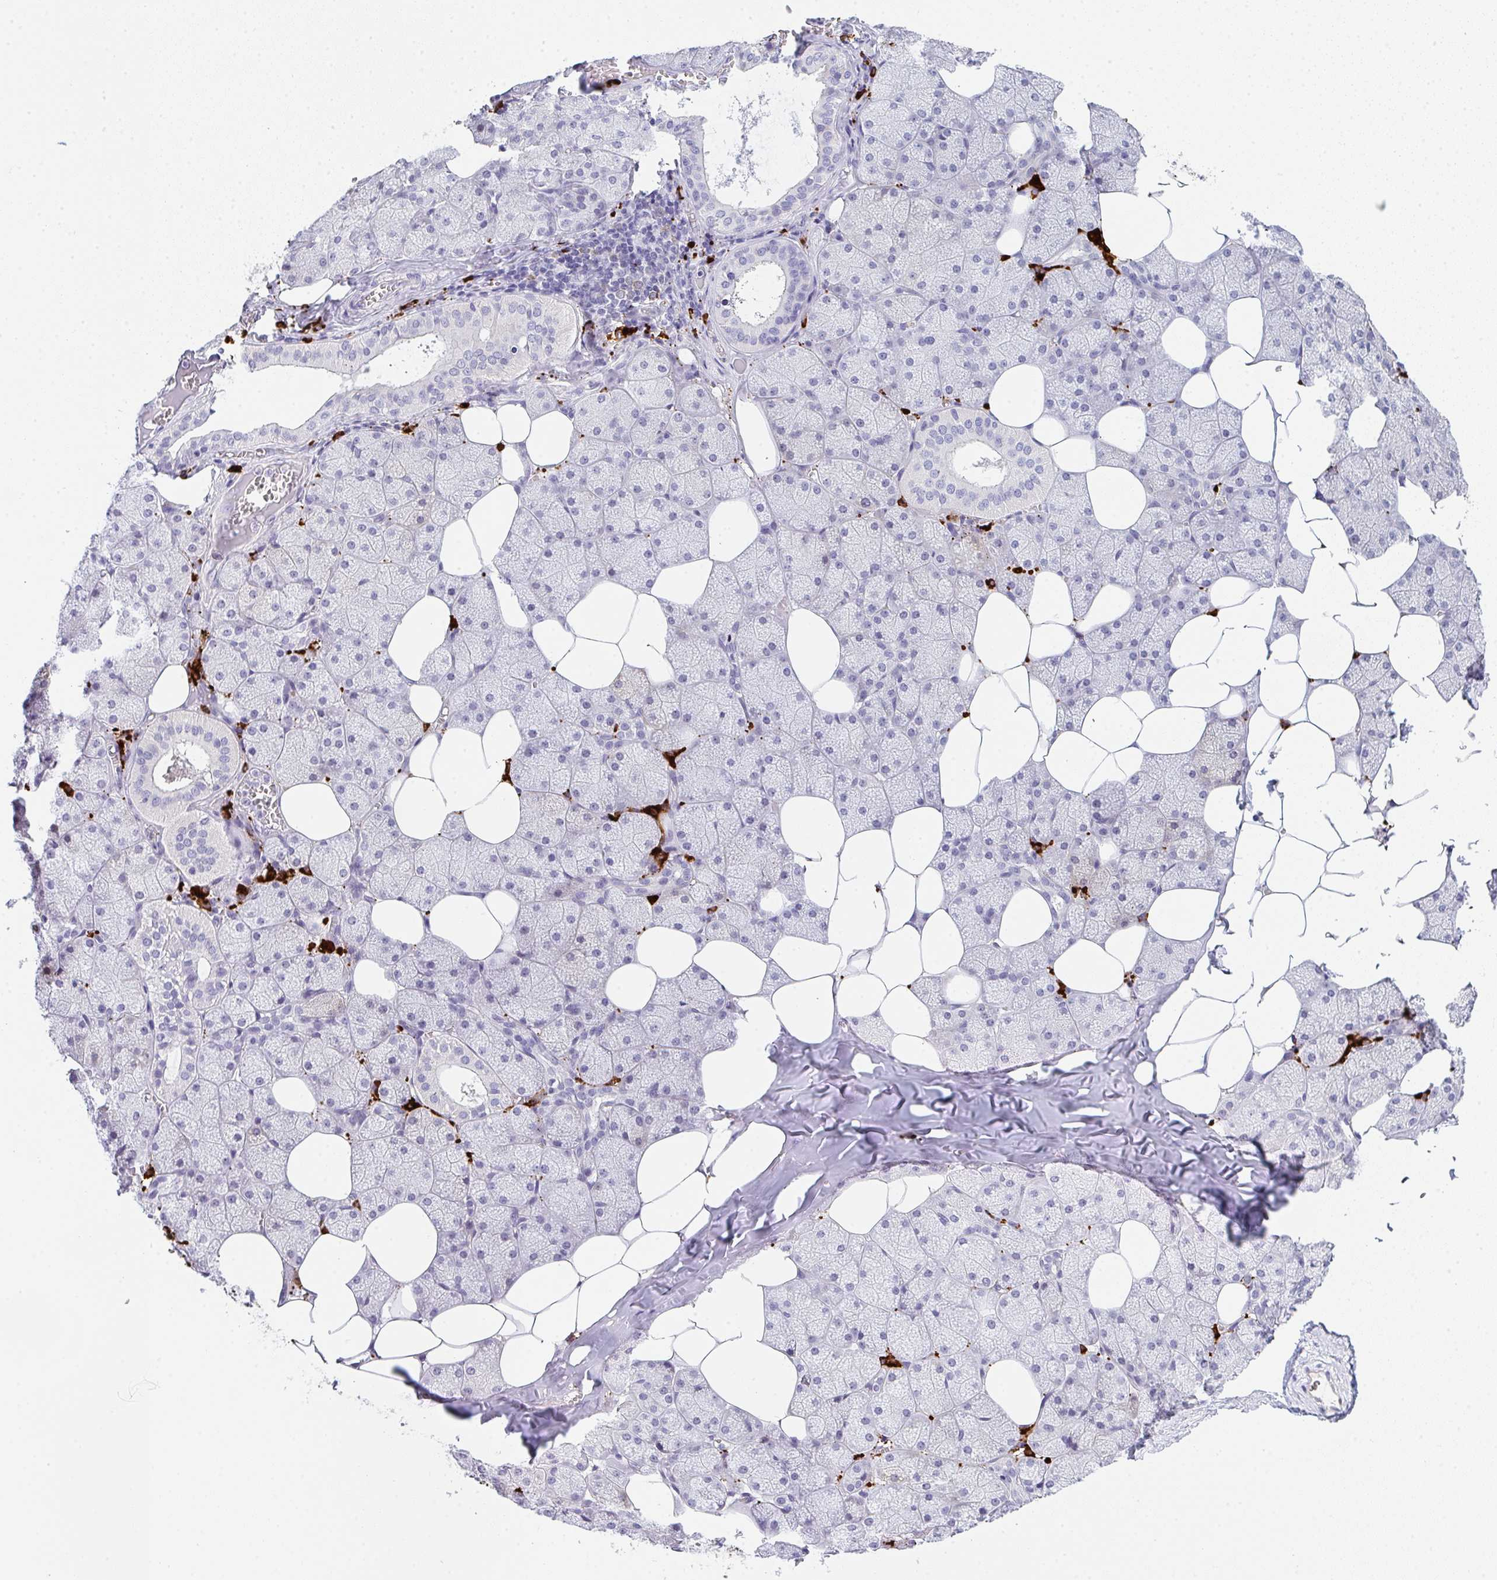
{"staining": {"intensity": "moderate", "quantity": "<25%", "location": "cytoplasmic/membranous"}, "tissue": "salivary gland", "cell_type": "Glandular cells", "image_type": "normal", "snomed": [{"axis": "morphology", "description": "Normal tissue, NOS"}, {"axis": "topography", "description": "Salivary gland"}, {"axis": "topography", "description": "Peripheral nerve tissue"}], "caption": "A brown stain shows moderate cytoplasmic/membranous staining of a protein in glandular cells of normal human salivary gland. (IHC, brightfield microscopy, high magnification).", "gene": "CACNA1S", "patient": {"sex": "male", "age": 38}}